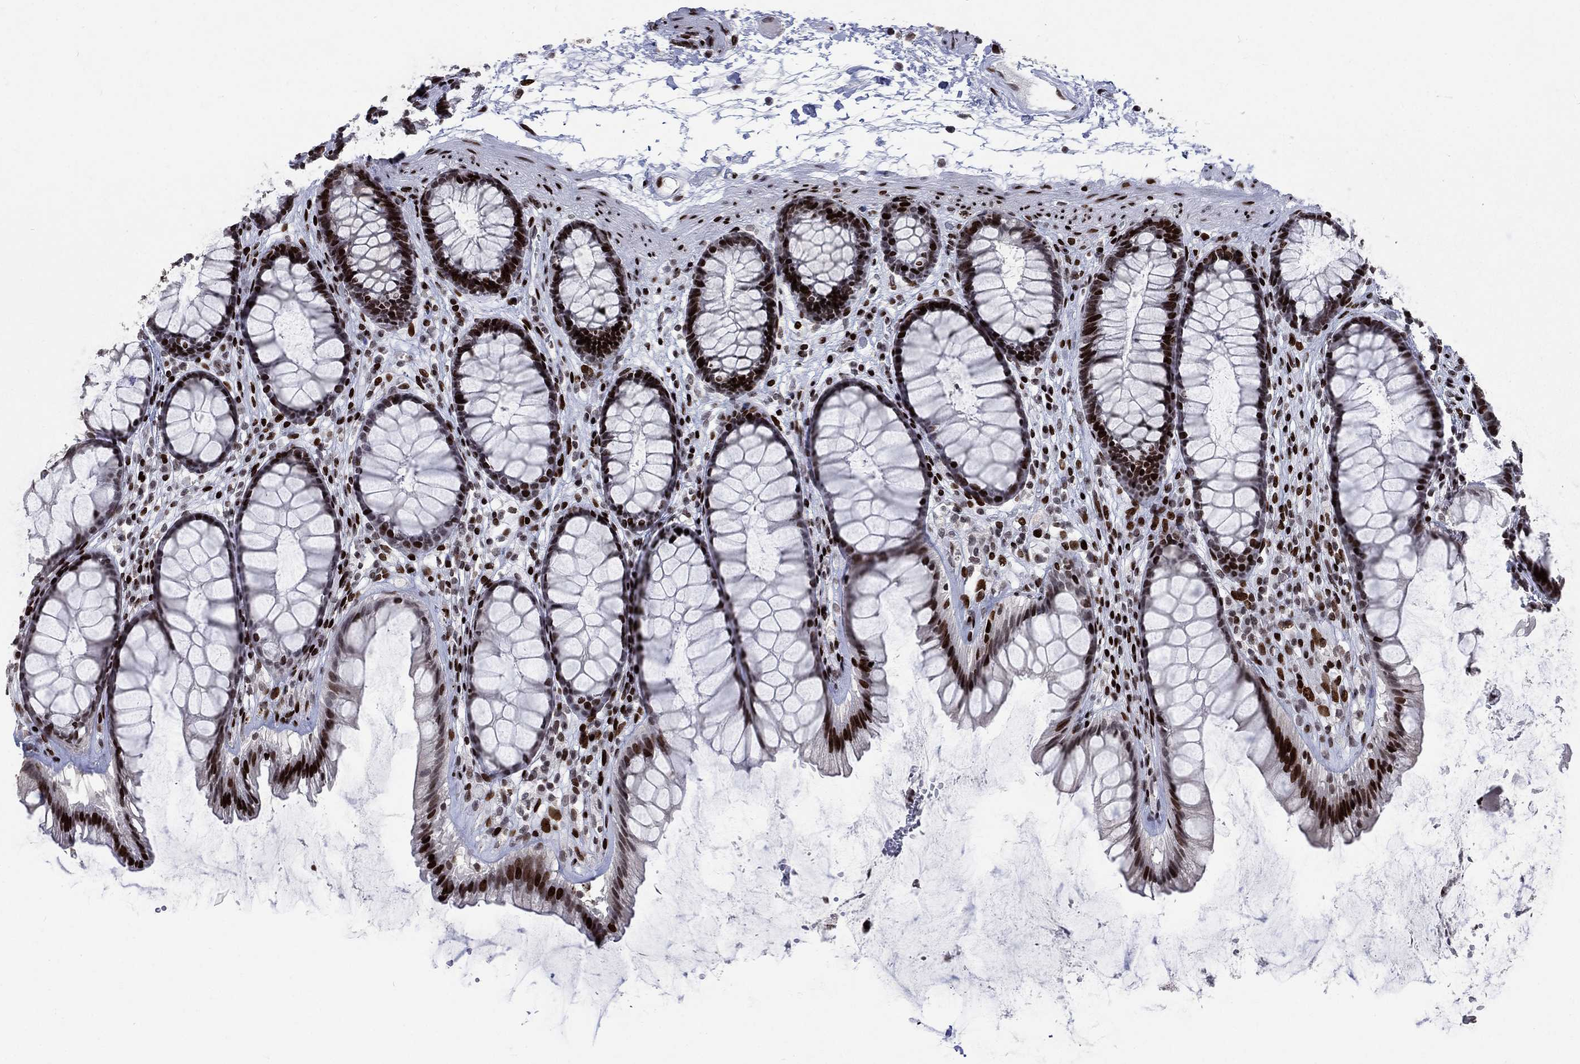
{"staining": {"intensity": "strong", "quantity": "25%-75%", "location": "nuclear"}, "tissue": "rectum", "cell_type": "Glandular cells", "image_type": "normal", "snomed": [{"axis": "morphology", "description": "Normal tissue, NOS"}, {"axis": "topography", "description": "Rectum"}], "caption": "Human rectum stained for a protein (brown) shows strong nuclear positive expression in about 25%-75% of glandular cells.", "gene": "SRSF3", "patient": {"sex": "male", "age": 72}}